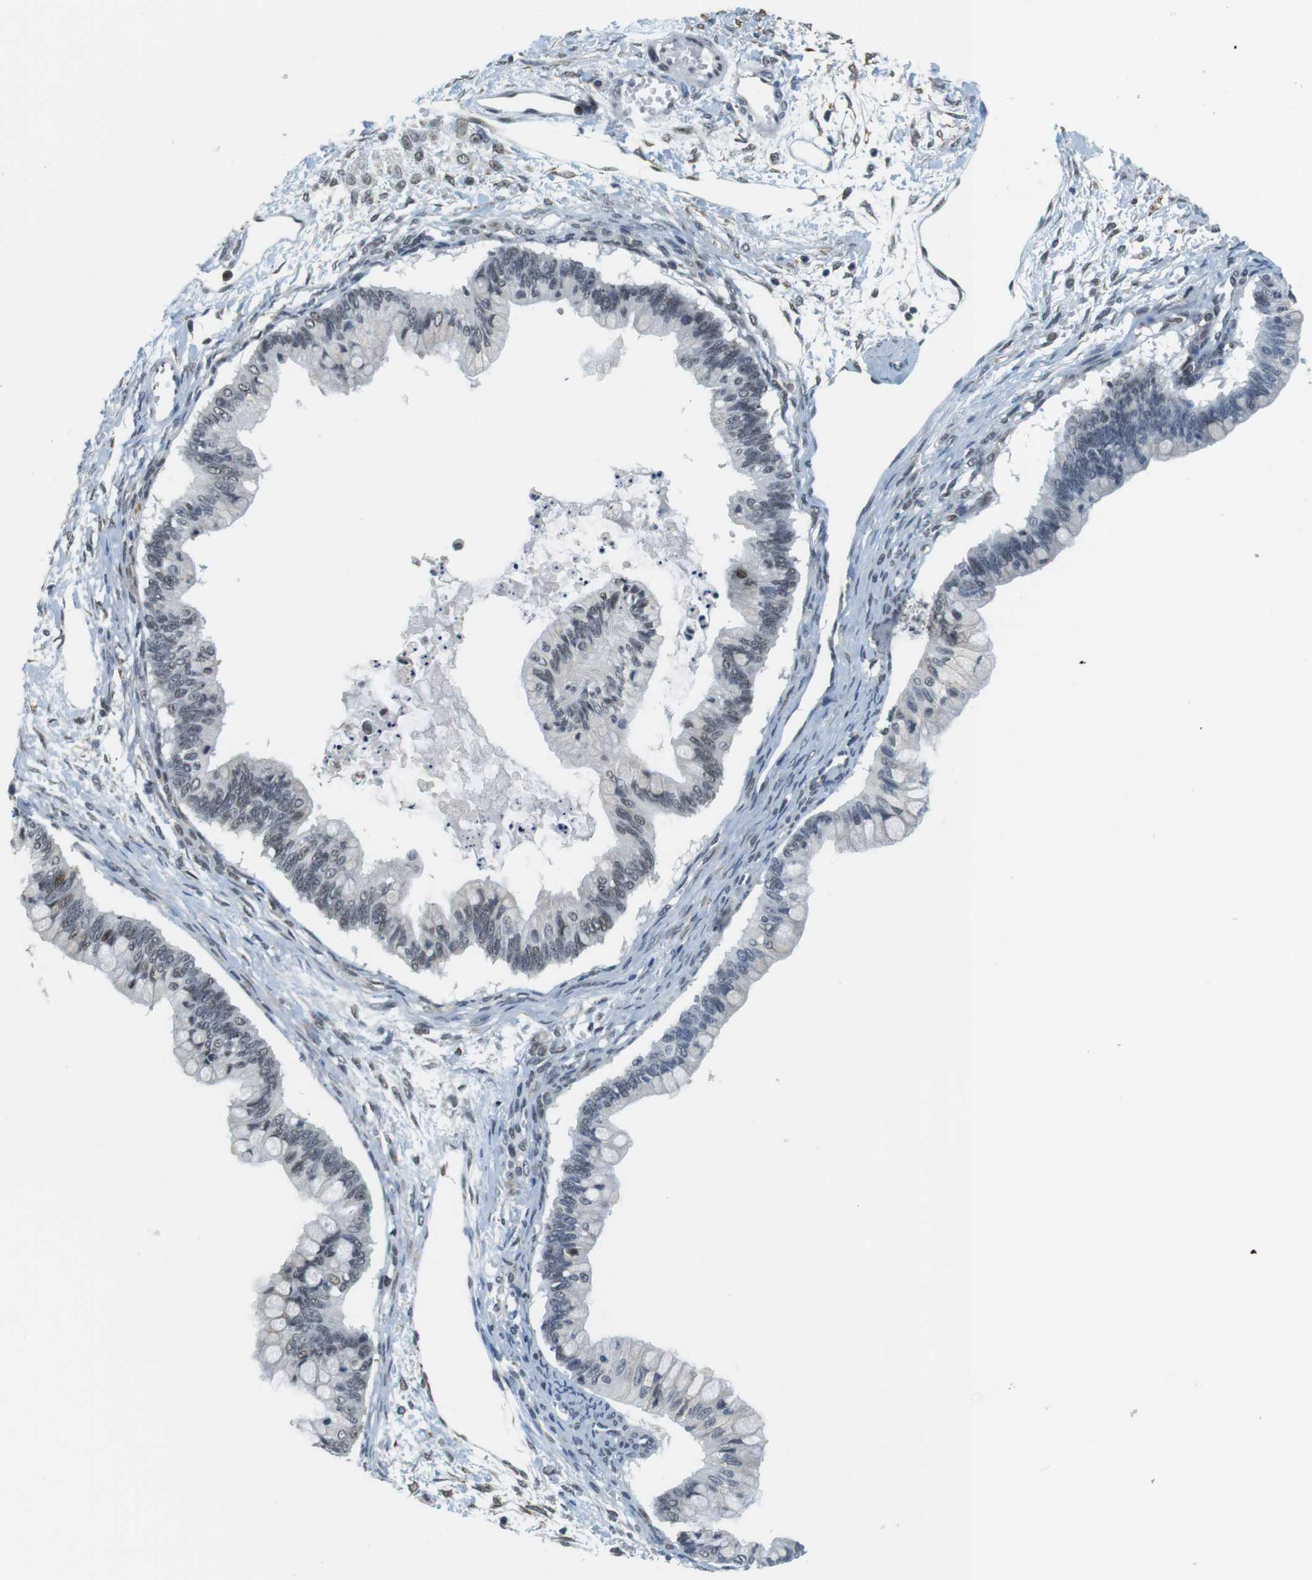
{"staining": {"intensity": "weak", "quantity": "25%-75%", "location": "nuclear"}, "tissue": "ovarian cancer", "cell_type": "Tumor cells", "image_type": "cancer", "snomed": [{"axis": "morphology", "description": "Cystadenocarcinoma, mucinous, NOS"}, {"axis": "topography", "description": "Ovary"}], "caption": "DAB immunohistochemical staining of human ovarian mucinous cystadenocarcinoma reveals weak nuclear protein positivity in approximately 25%-75% of tumor cells. The staining was performed using DAB, with brown indicating positive protein expression. Nuclei are stained blue with hematoxylin.", "gene": "RNF38", "patient": {"sex": "female", "age": 57}}